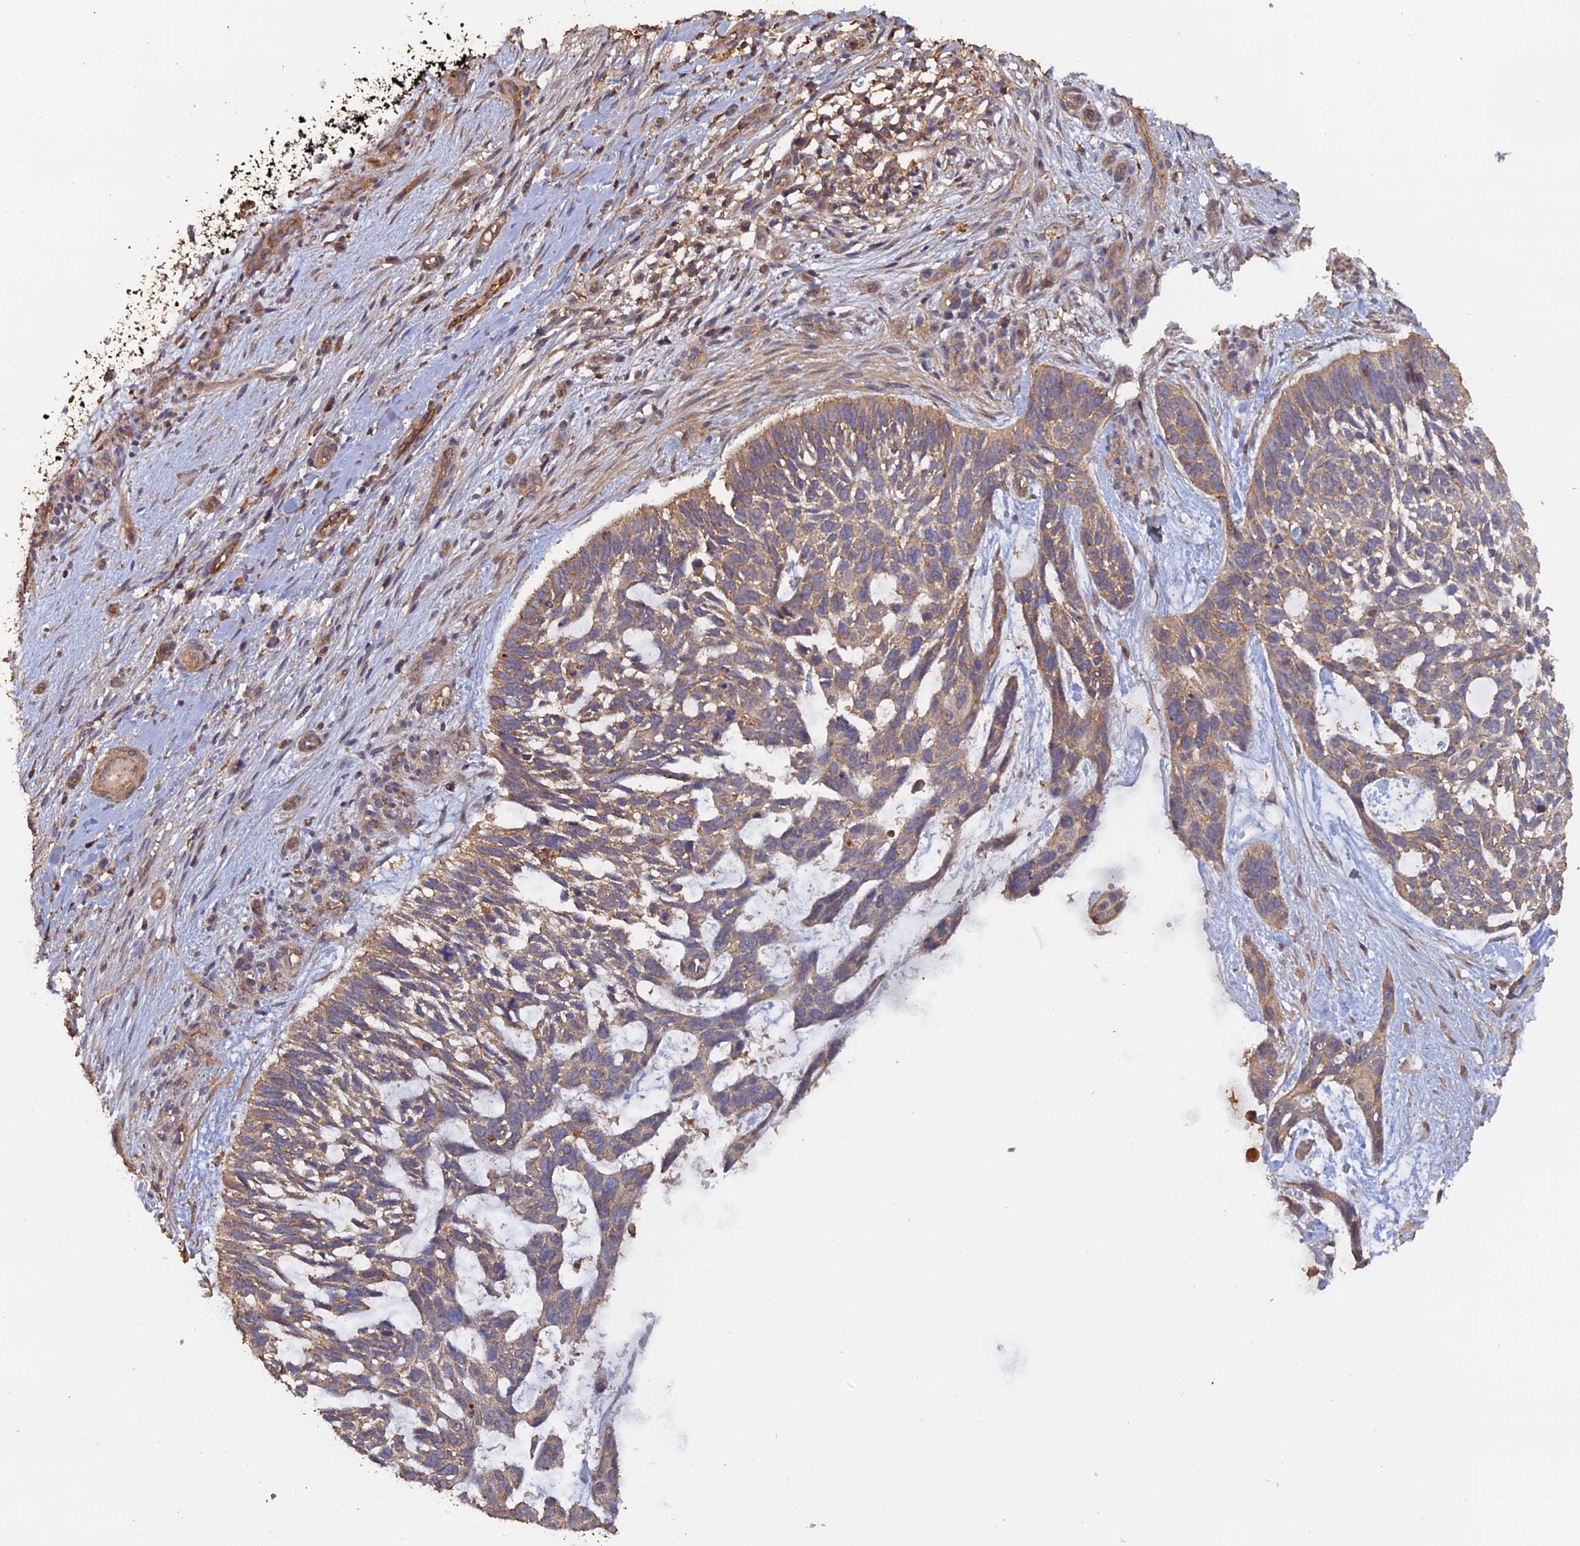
{"staining": {"intensity": "moderate", "quantity": ">75%", "location": "cytoplasmic/membranous"}, "tissue": "skin cancer", "cell_type": "Tumor cells", "image_type": "cancer", "snomed": [{"axis": "morphology", "description": "Basal cell carcinoma"}, {"axis": "topography", "description": "Skin"}], "caption": "High-power microscopy captured an immunohistochemistry (IHC) image of skin cancer, revealing moderate cytoplasmic/membranous expression in approximately >75% of tumor cells. (Brightfield microscopy of DAB IHC at high magnification).", "gene": "PIGQ", "patient": {"sex": "male", "age": 88}}